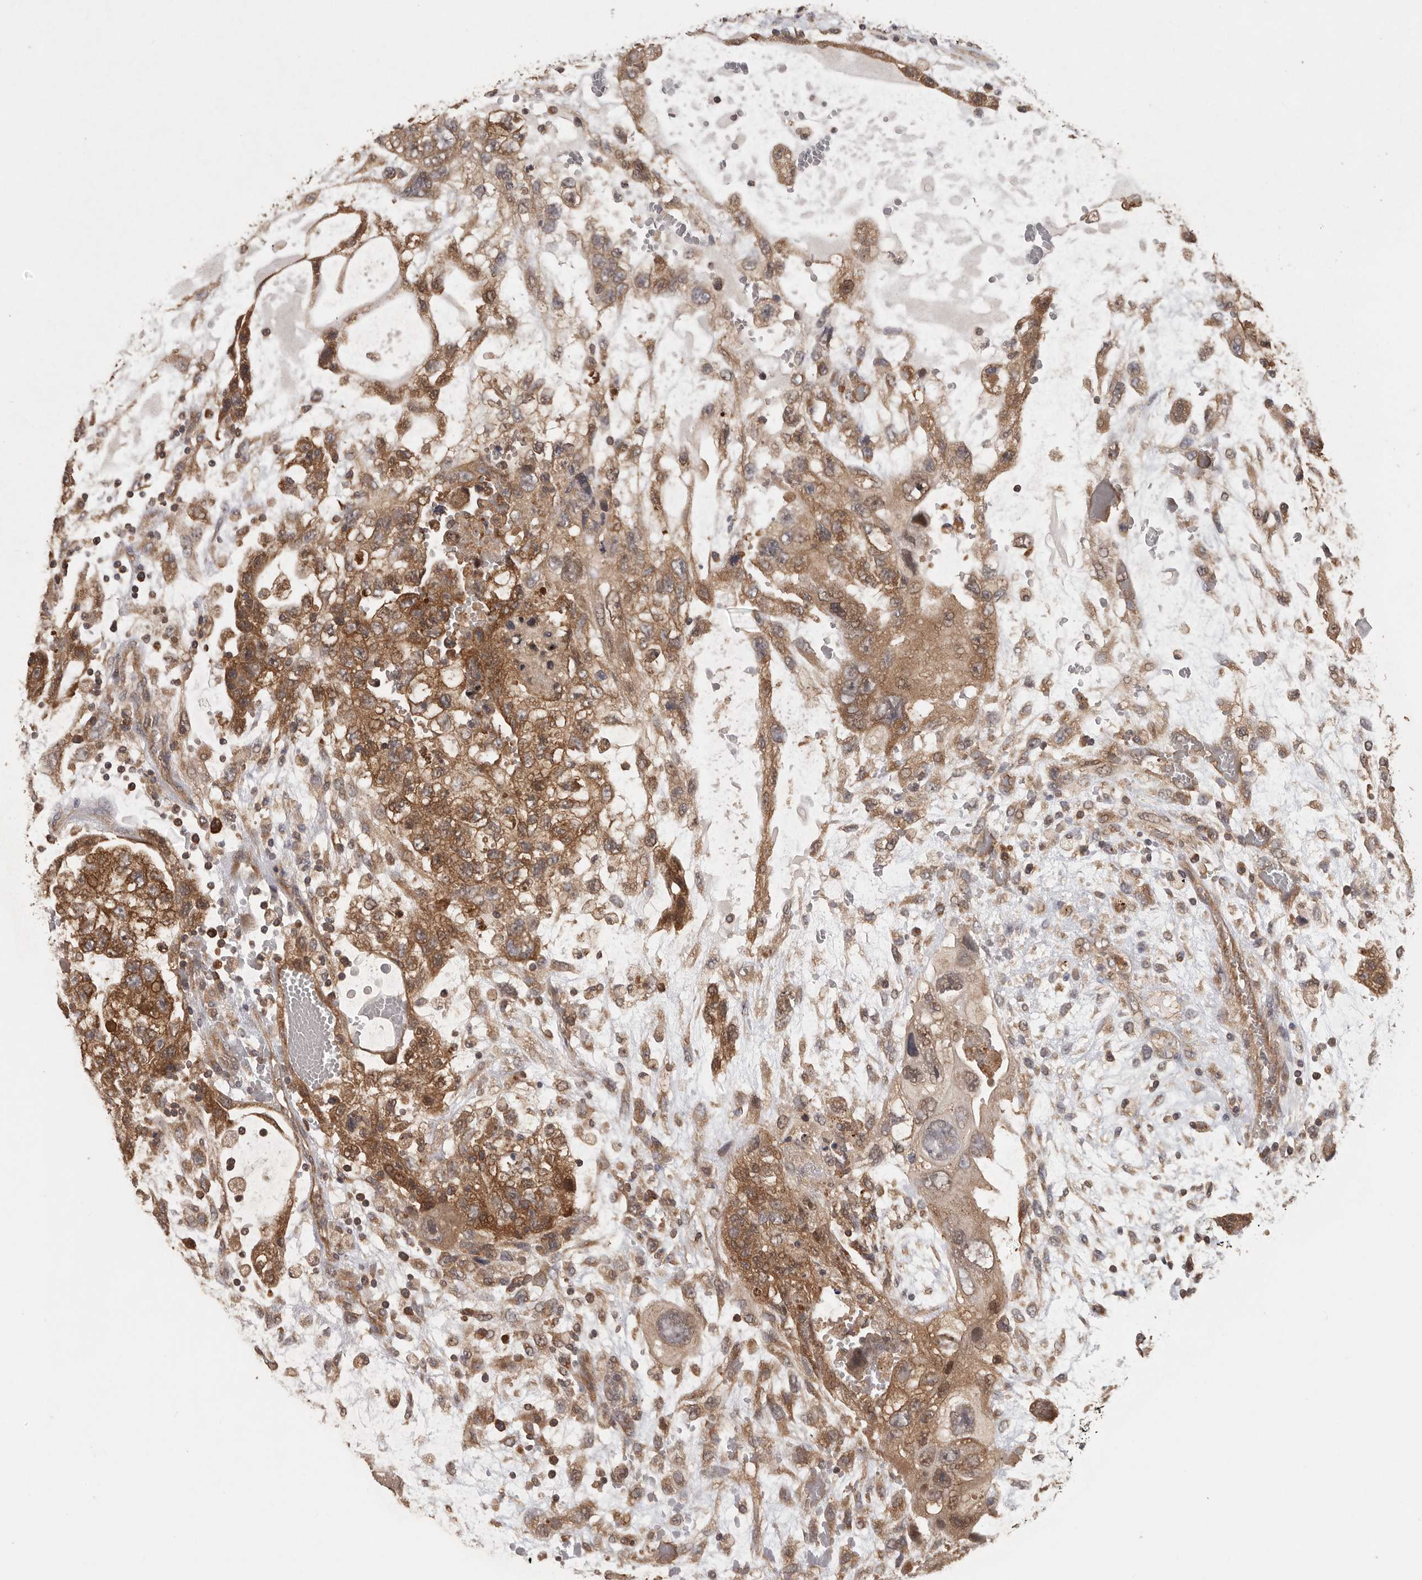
{"staining": {"intensity": "moderate", "quantity": ">75%", "location": "cytoplasmic/membranous,nuclear"}, "tissue": "testis cancer", "cell_type": "Tumor cells", "image_type": "cancer", "snomed": [{"axis": "morphology", "description": "Carcinoma, Embryonal, NOS"}, {"axis": "topography", "description": "Testis"}], "caption": "Human testis cancer stained with a brown dye displays moderate cytoplasmic/membranous and nuclear positive staining in about >75% of tumor cells.", "gene": "CCT8", "patient": {"sex": "male", "age": 36}}